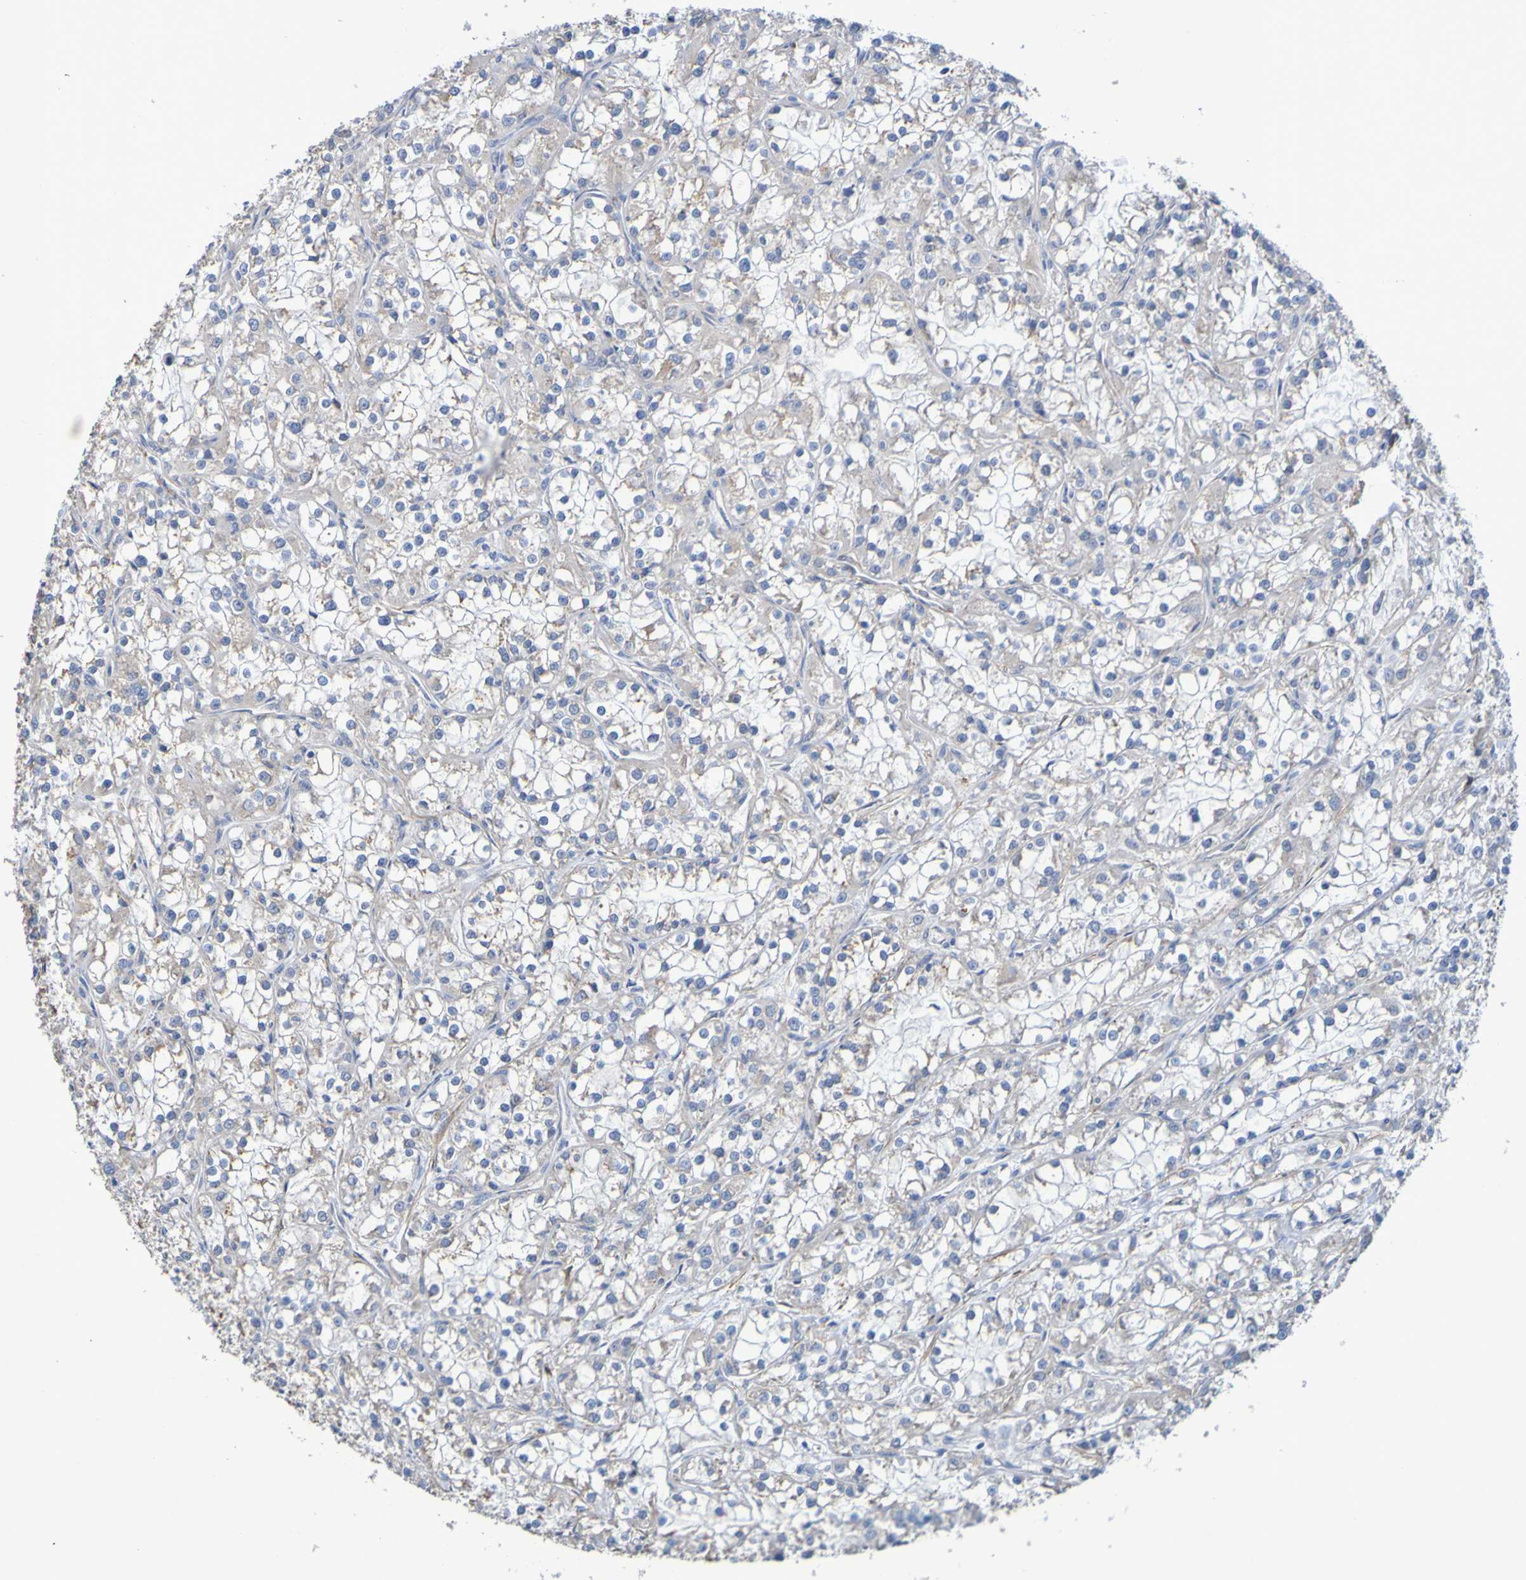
{"staining": {"intensity": "negative", "quantity": "none", "location": "none"}, "tissue": "renal cancer", "cell_type": "Tumor cells", "image_type": "cancer", "snomed": [{"axis": "morphology", "description": "Adenocarcinoma, NOS"}, {"axis": "topography", "description": "Kidney"}], "caption": "Adenocarcinoma (renal) was stained to show a protein in brown. There is no significant positivity in tumor cells.", "gene": "SRPRB", "patient": {"sex": "female", "age": 52}}